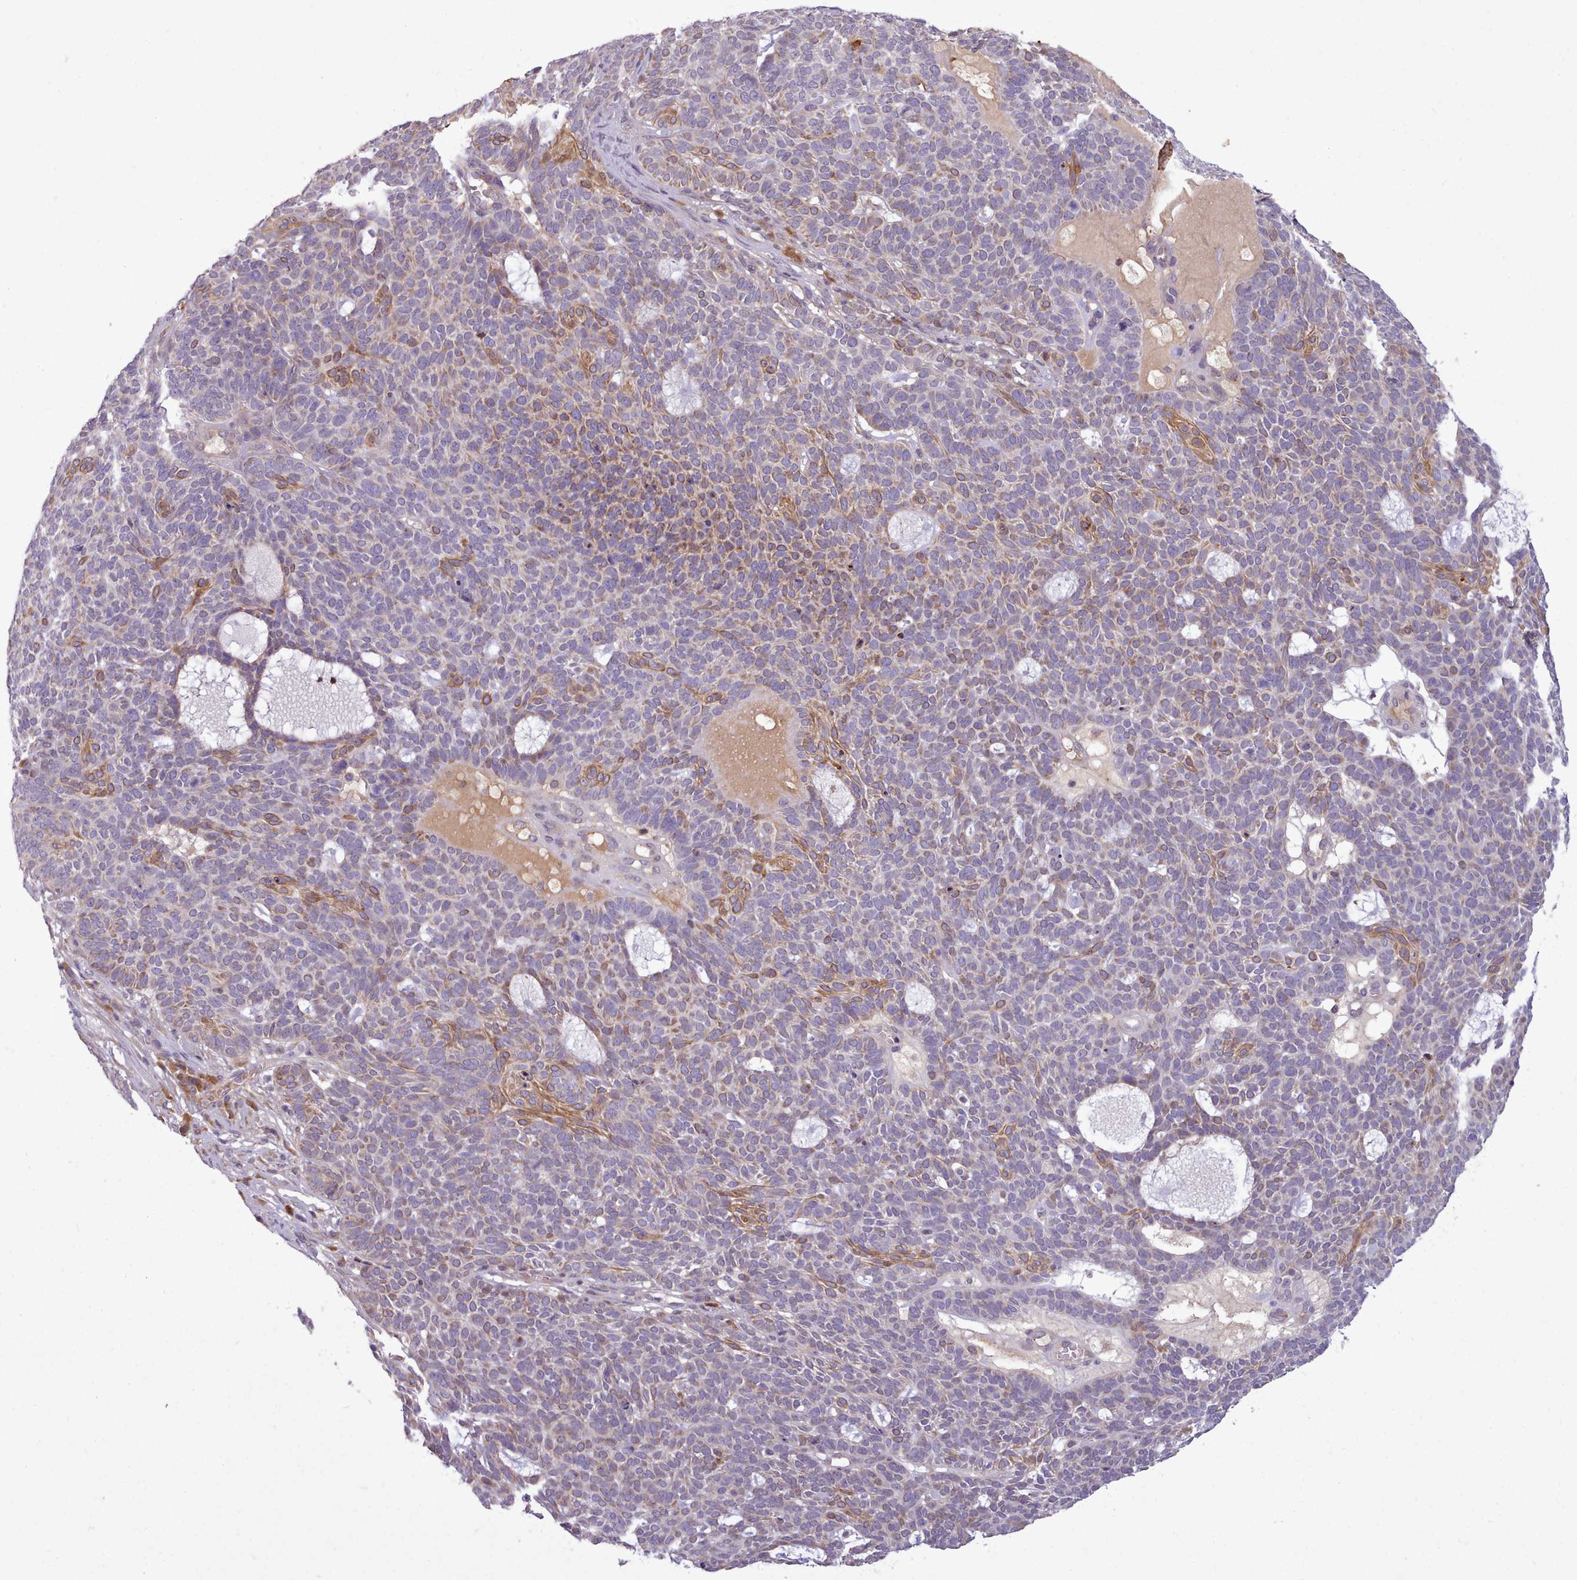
{"staining": {"intensity": "moderate", "quantity": "<25%", "location": "cytoplasmic/membranous"}, "tissue": "skin cancer", "cell_type": "Tumor cells", "image_type": "cancer", "snomed": [{"axis": "morphology", "description": "Squamous cell carcinoma, NOS"}, {"axis": "topography", "description": "Skin"}], "caption": "A brown stain shows moderate cytoplasmic/membranous expression of a protein in human skin cancer (squamous cell carcinoma) tumor cells. (DAB = brown stain, brightfield microscopy at high magnification).", "gene": "NMRK1", "patient": {"sex": "female", "age": 90}}